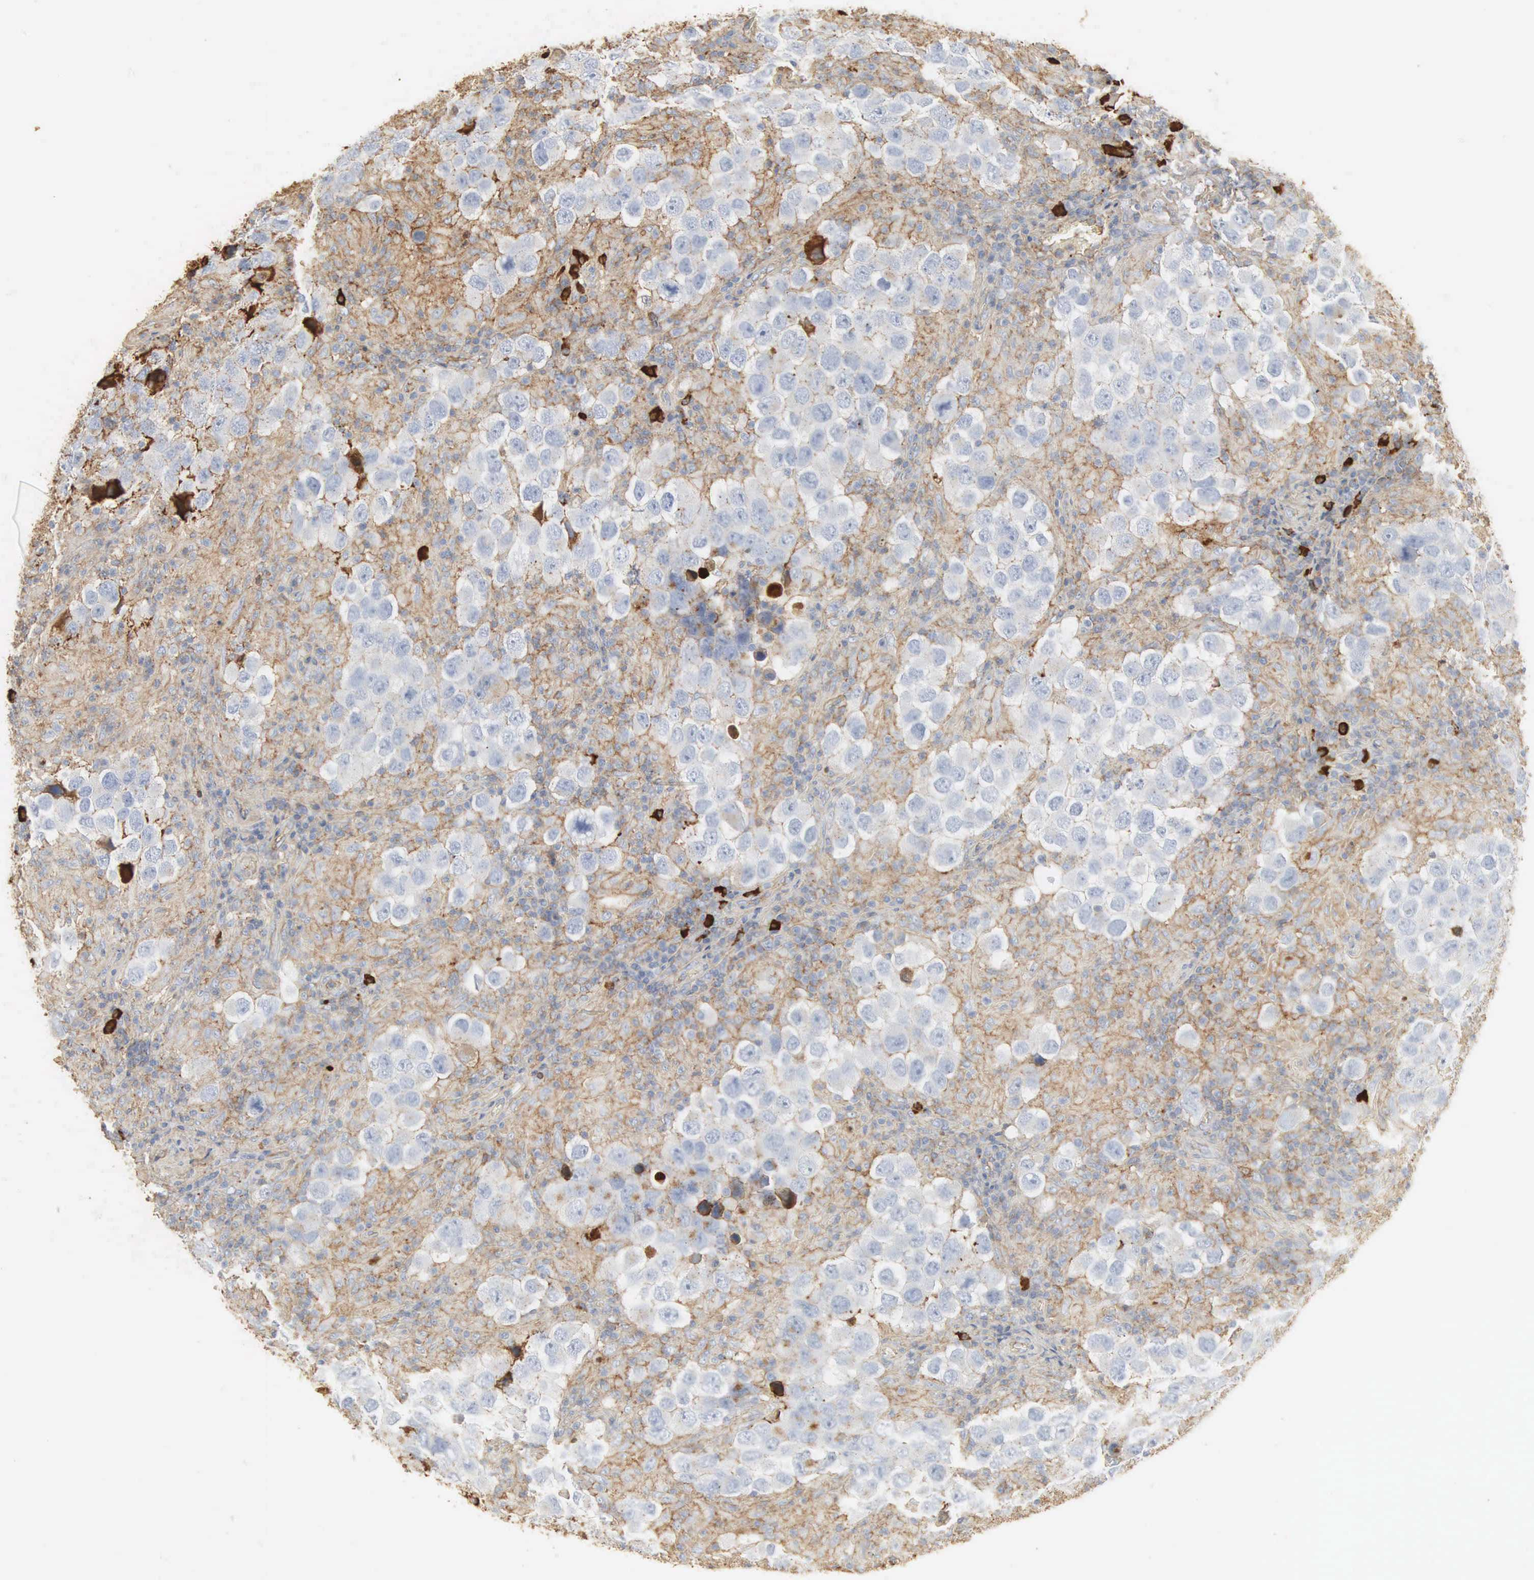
{"staining": {"intensity": "weak", "quantity": "25%-75%", "location": "cytoplasmic/membranous"}, "tissue": "testis cancer", "cell_type": "Tumor cells", "image_type": "cancer", "snomed": [{"axis": "morphology", "description": "Carcinoma, Embryonal, NOS"}, {"axis": "topography", "description": "Testis"}], "caption": "Brown immunohistochemical staining in human testis cancer (embryonal carcinoma) displays weak cytoplasmic/membranous positivity in approximately 25%-75% of tumor cells.", "gene": "IGLC3", "patient": {"sex": "male", "age": 21}}